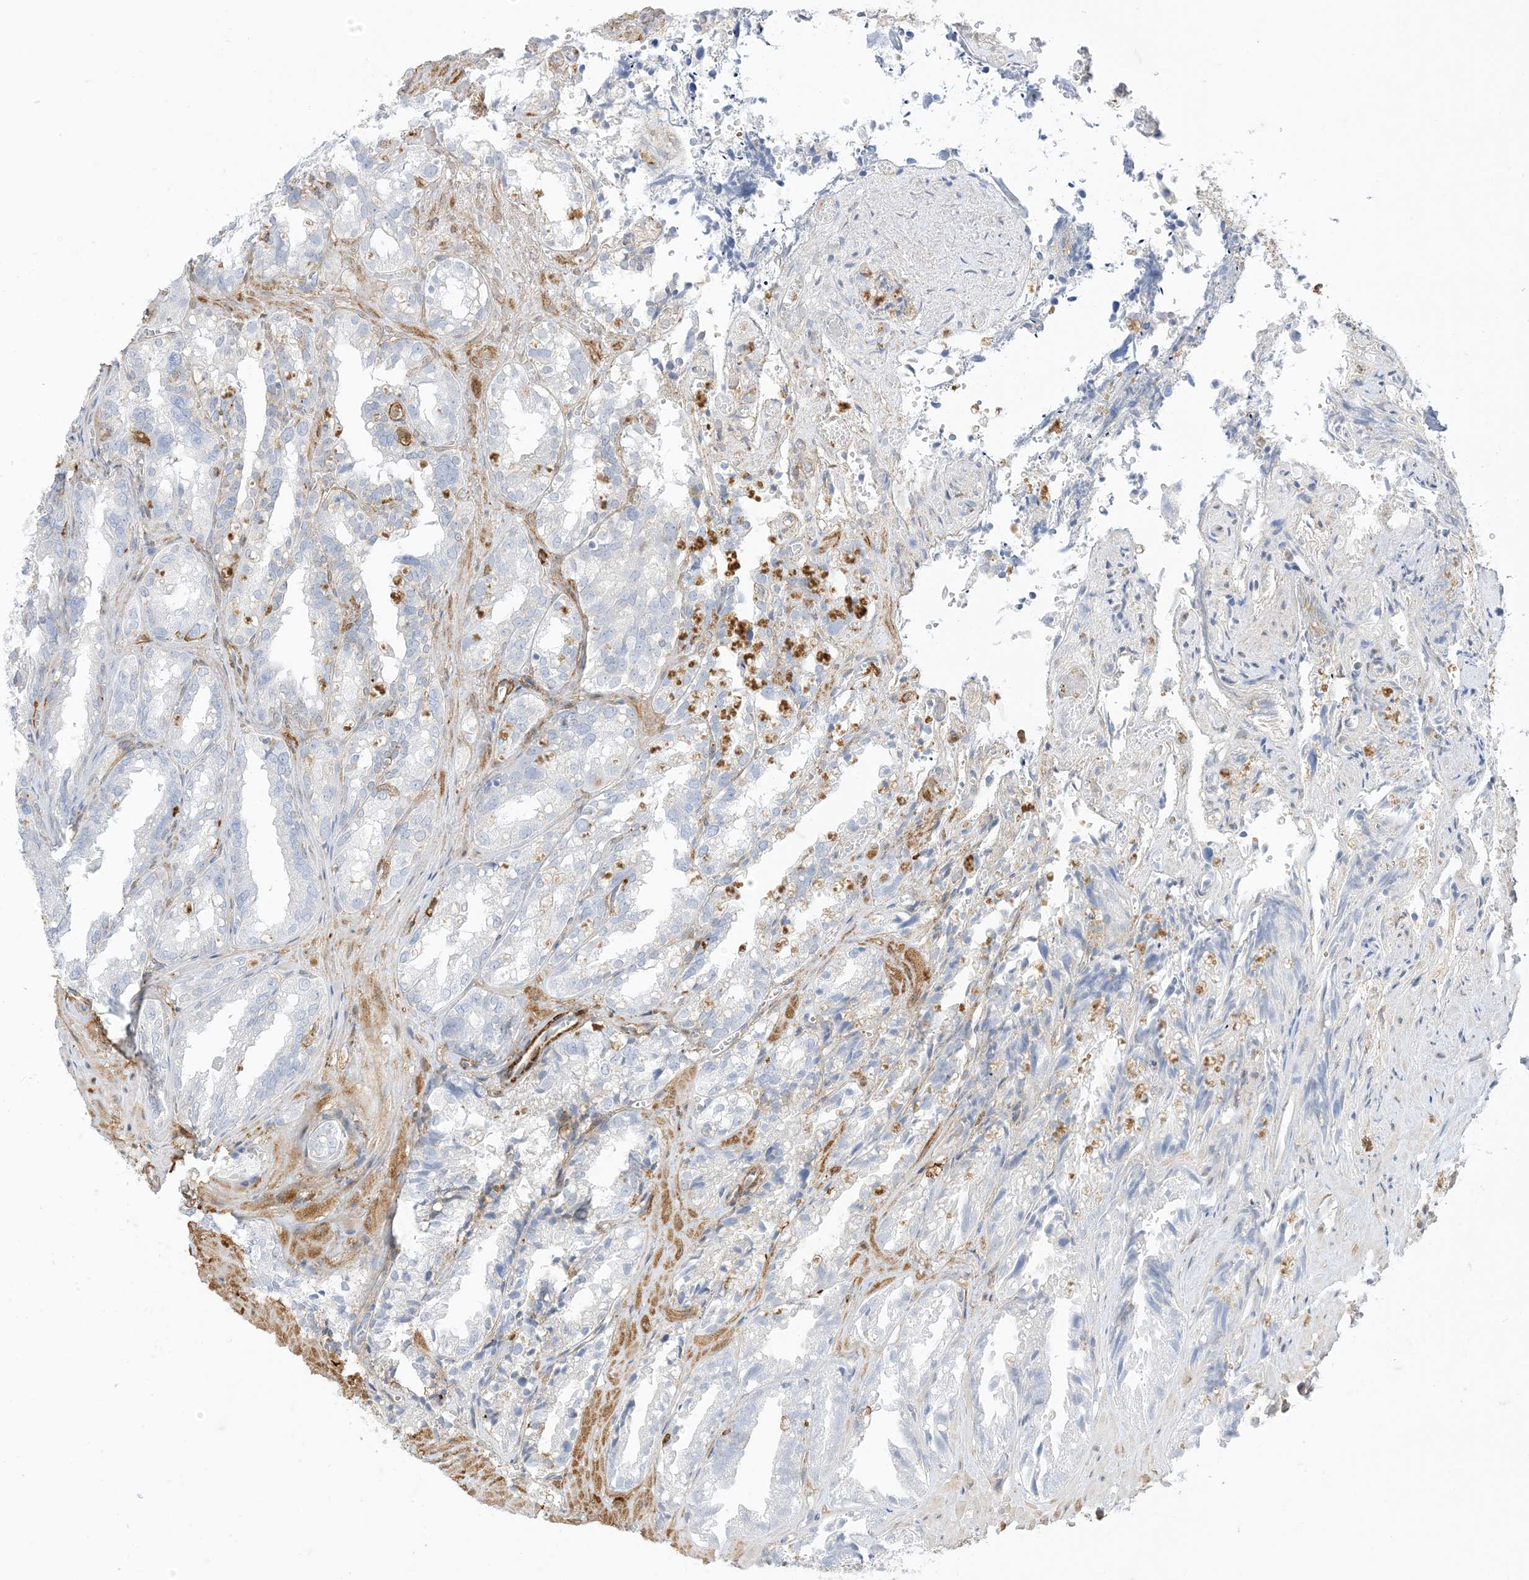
{"staining": {"intensity": "negative", "quantity": "none", "location": "none"}, "tissue": "seminal vesicle", "cell_type": "Glandular cells", "image_type": "normal", "snomed": [{"axis": "morphology", "description": "Normal tissue, NOS"}, {"axis": "topography", "description": "Prostate"}, {"axis": "topography", "description": "Seminal veicle"}], "caption": "A histopathology image of seminal vesicle stained for a protein displays no brown staining in glandular cells. Nuclei are stained in blue.", "gene": "GSN", "patient": {"sex": "male", "age": 51}}